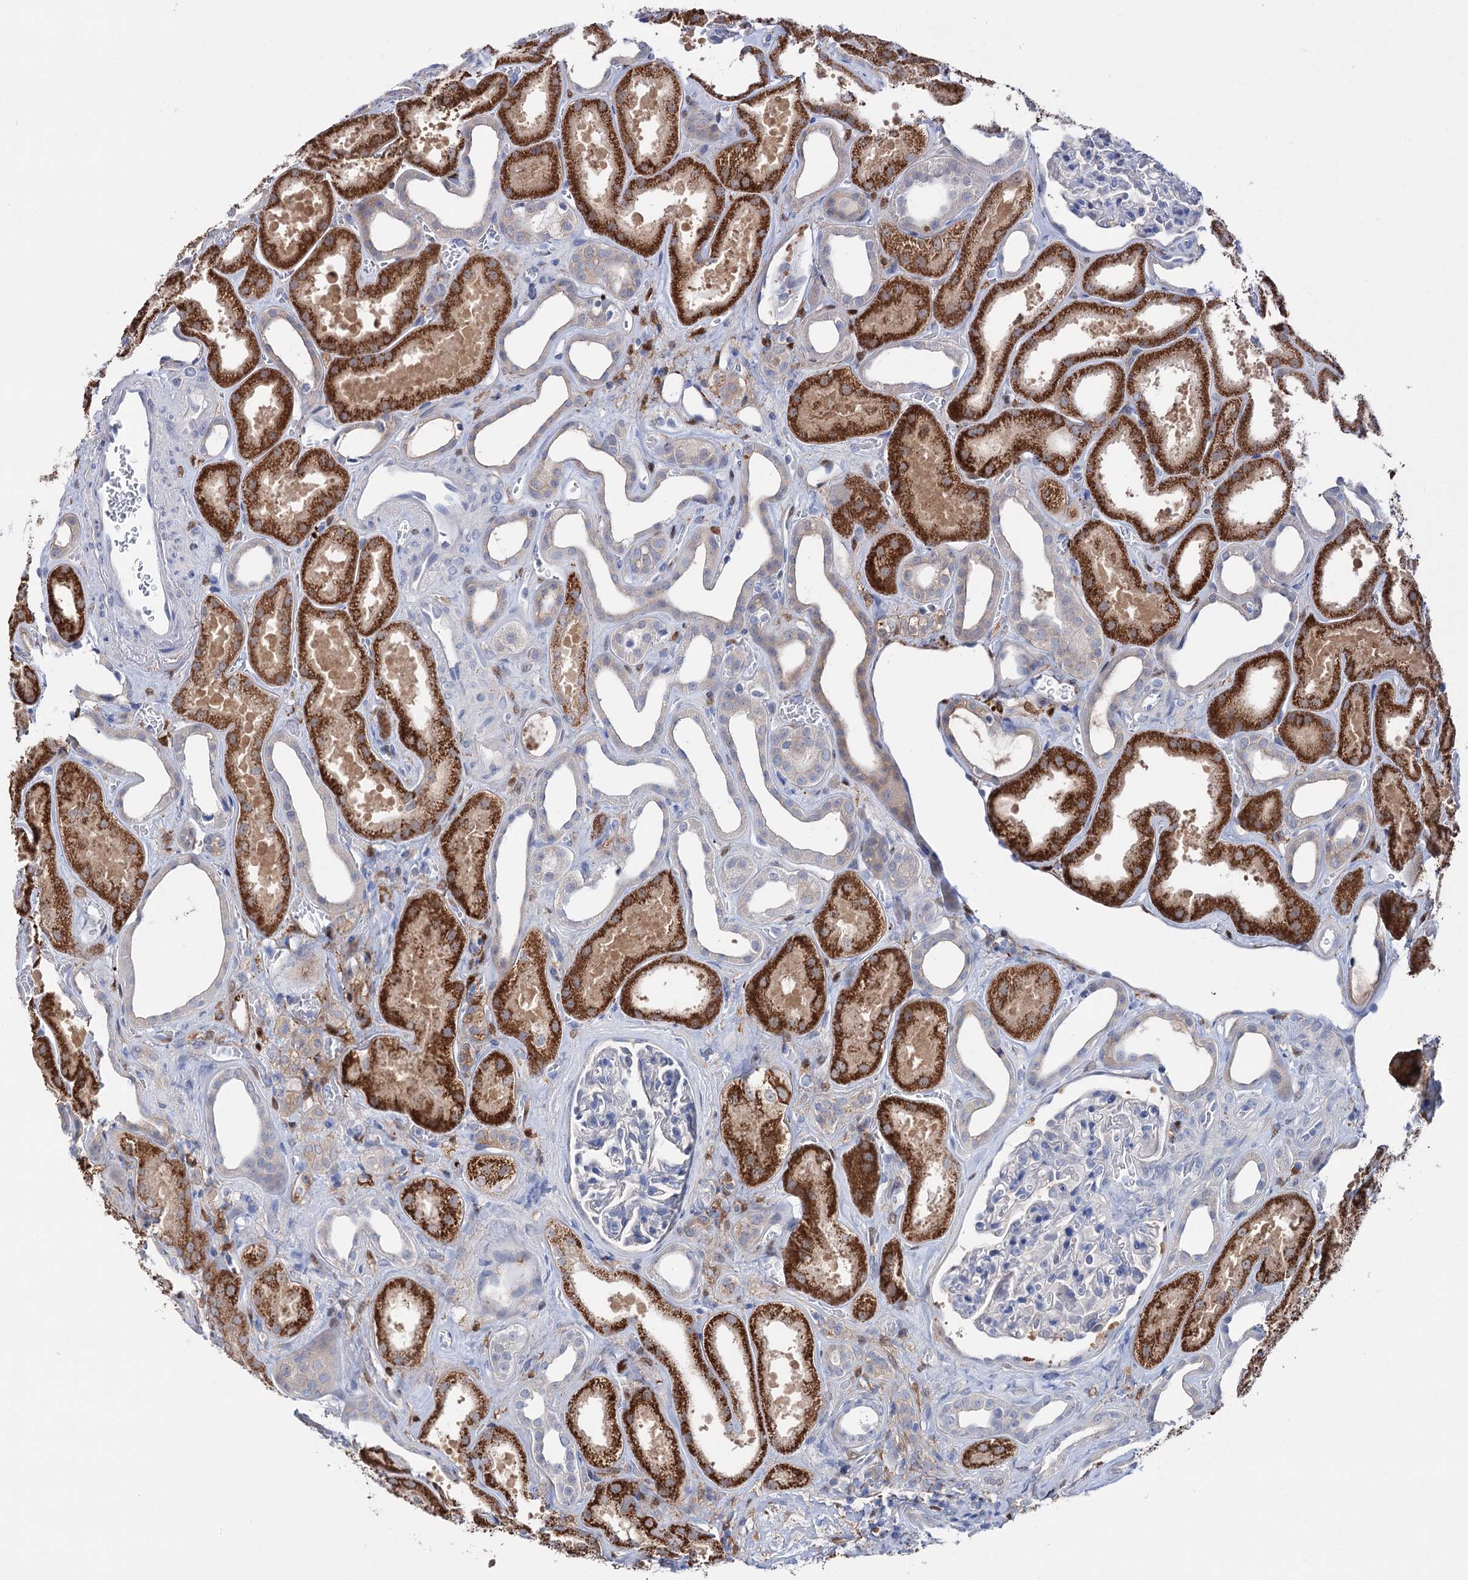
{"staining": {"intensity": "negative", "quantity": "none", "location": "none"}, "tissue": "kidney", "cell_type": "Cells in glomeruli", "image_type": "normal", "snomed": [{"axis": "morphology", "description": "Normal tissue, NOS"}, {"axis": "morphology", "description": "Adenocarcinoma, NOS"}, {"axis": "topography", "description": "Kidney"}], "caption": "The image reveals no staining of cells in glomeruli in normal kidney. Brightfield microscopy of immunohistochemistry (IHC) stained with DAB (3,3'-diaminobenzidine) (brown) and hematoxylin (blue), captured at high magnification.", "gene": "LYZL4", "patient": {"sex": "female", "age": 68}}